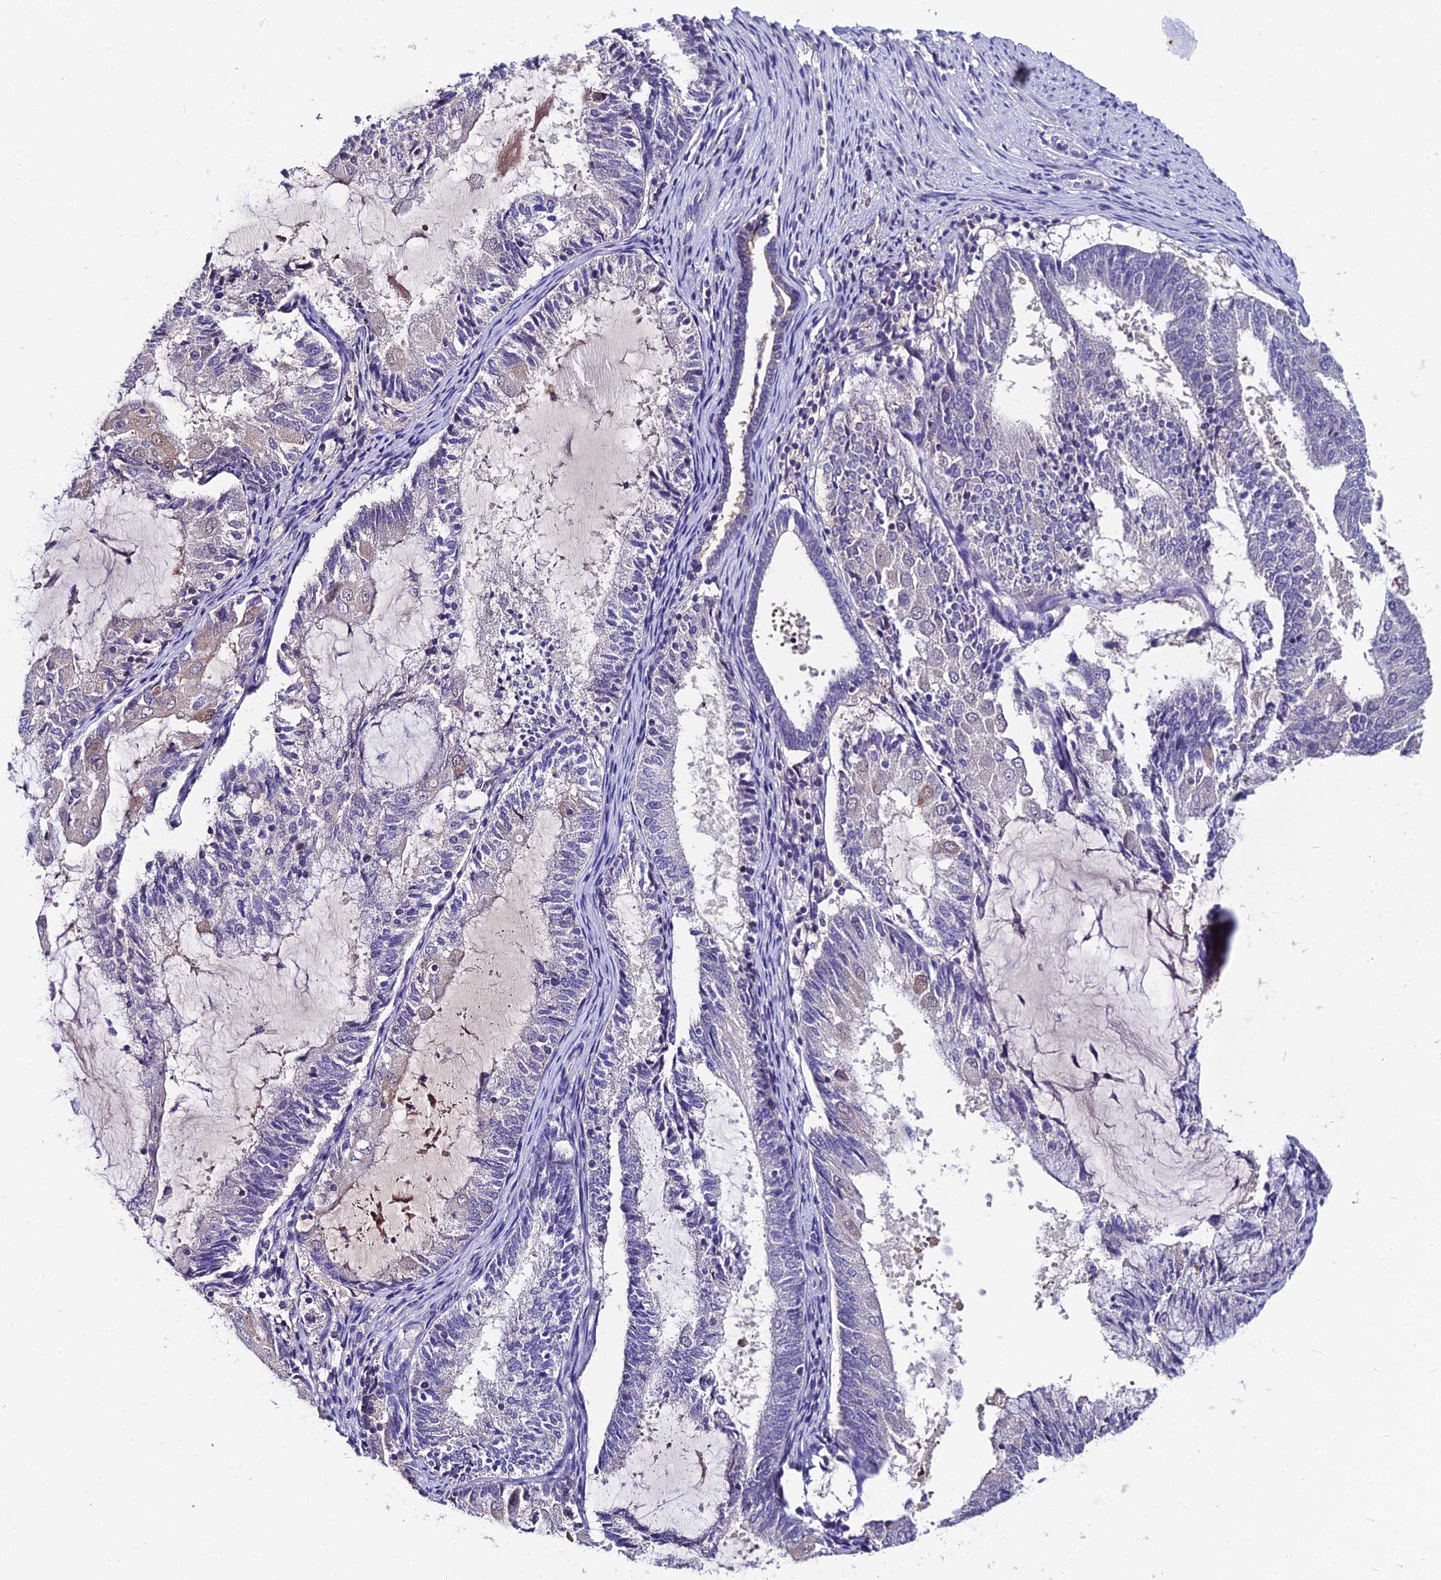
{"staining": {"intensity": "moderate", "quantity": "<25%", "location": "cytoplasmic/membranous"}, "tissue": "endometrial cancer", "cell_type": "Tumor cells", "image_type": "cancer", "snomed": [{"axis": "morphology", "description": "Adenocarcinoma, NOS"}, {"axis": "topography", "description": "Endometrium"}], "caption": "Immunohistochemistry micrograph of neoplastic tissue: human endometrial adenocarcinoma stained using immunohistochemistry reveals low levels of moderate protein expression localized specifically in the cytoplasmic/membranous of tumor cells, appearing as a cytoplasmic/membranous brown color.", "gene": "LGALS7", "patient": {"sex": "female", "age": 81}}